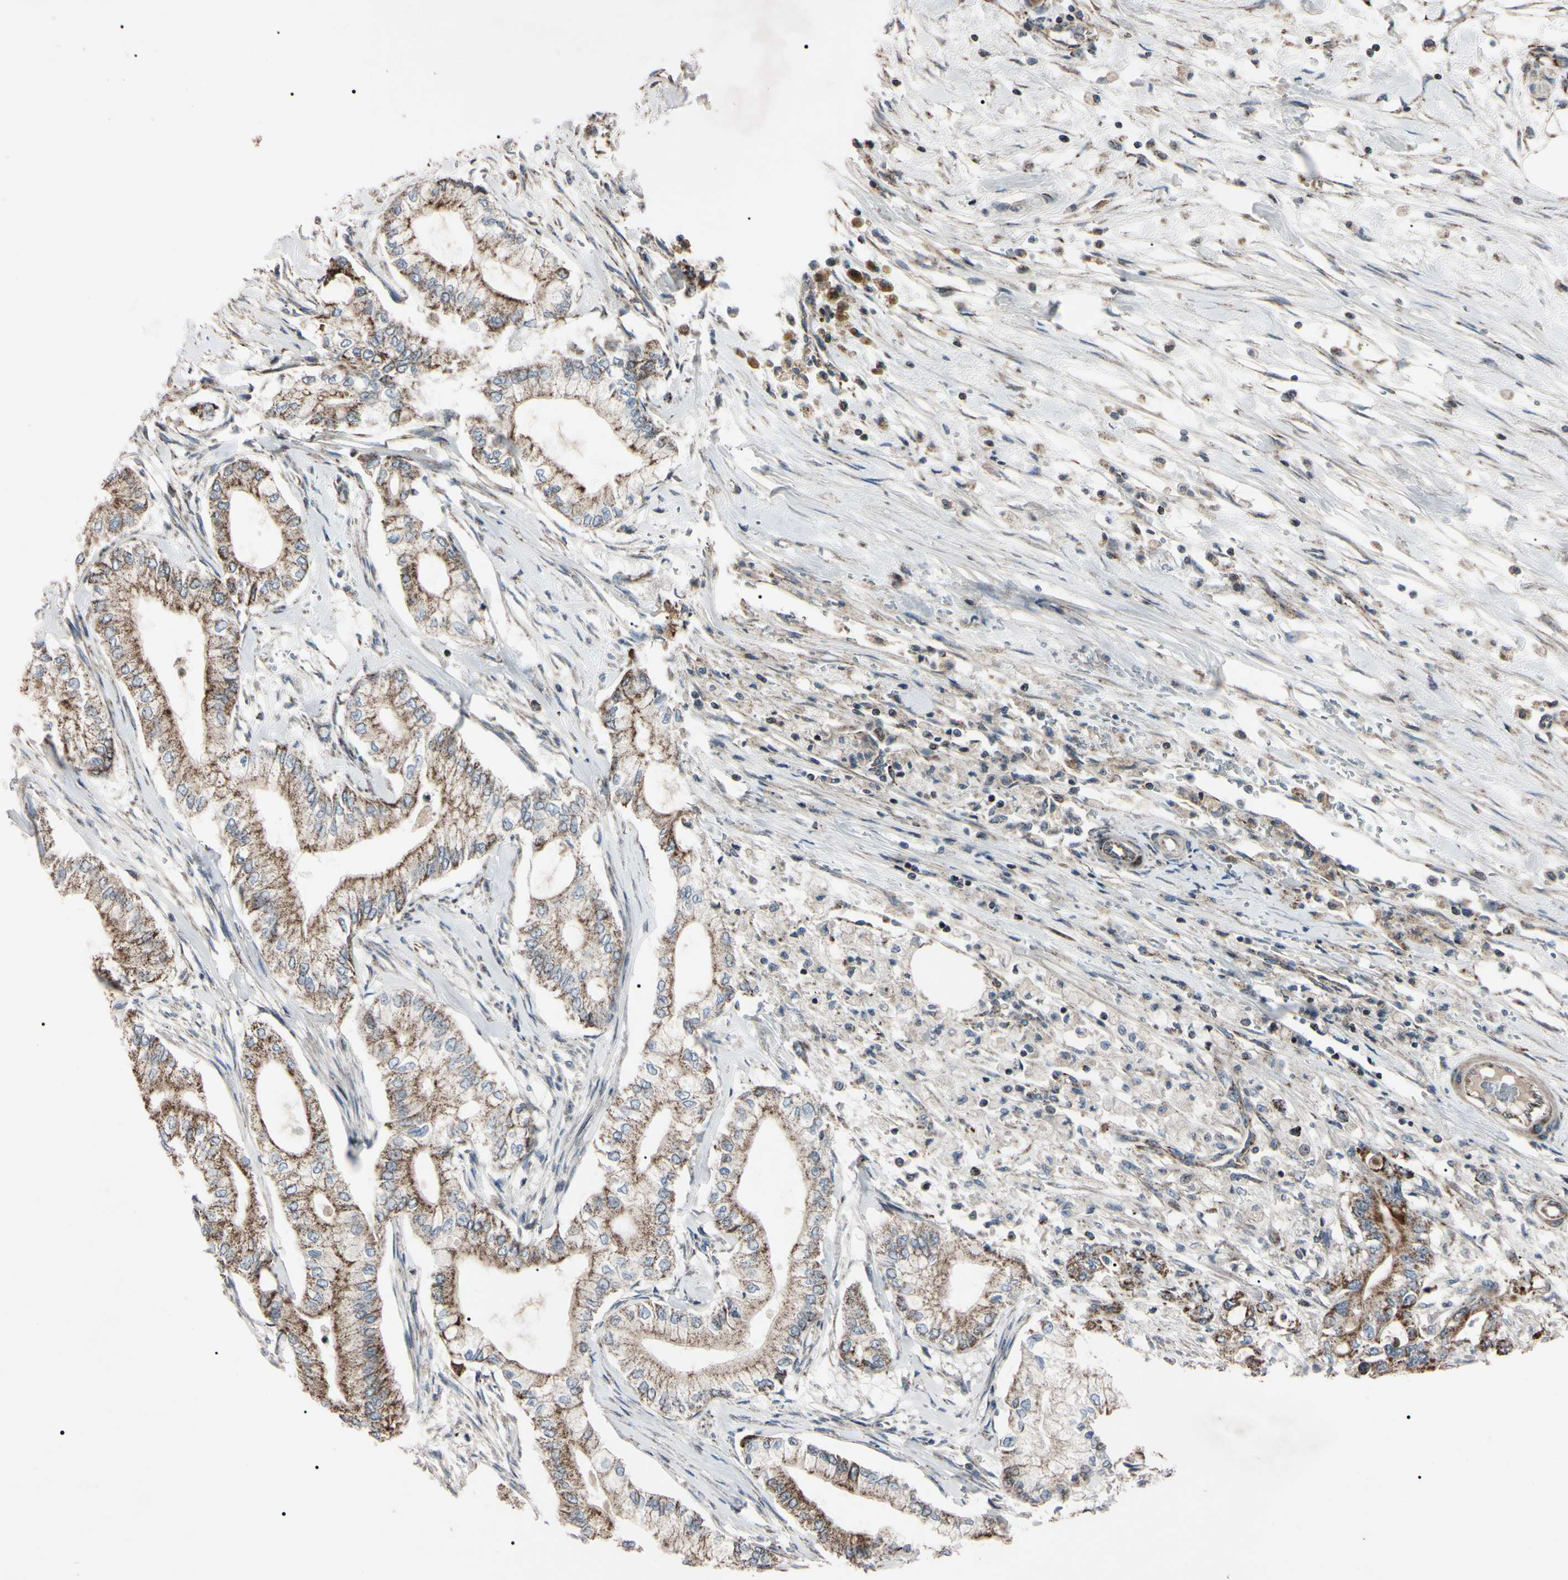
{"staining": {"intensity": "weak", "quantity": ">75%", "location": "cytoplasmic/membranous"}, "tissue": "pancreatic cancer", "cell_type": "Tumor cells", "image_type": "cancer", "snomed": [{"axis": "morphology", "description": "Adenocarcinoma, NOS"}, {"axis": "topography", "description": "Pancreas"}], "caption": "High-magnification brightfield microscopy of pancreatic adenocarcinoma stained with DAB (3,3'-diaminobenzidine) (brown) and counterstained with hematoxylin (blue). tumor cells exhibit weak cytoplasmic/membranous positivity is appreciated in about>75% of cells.", "gene": "TNFRSF1A", "patient": {"sex": "male", "age": 70}}